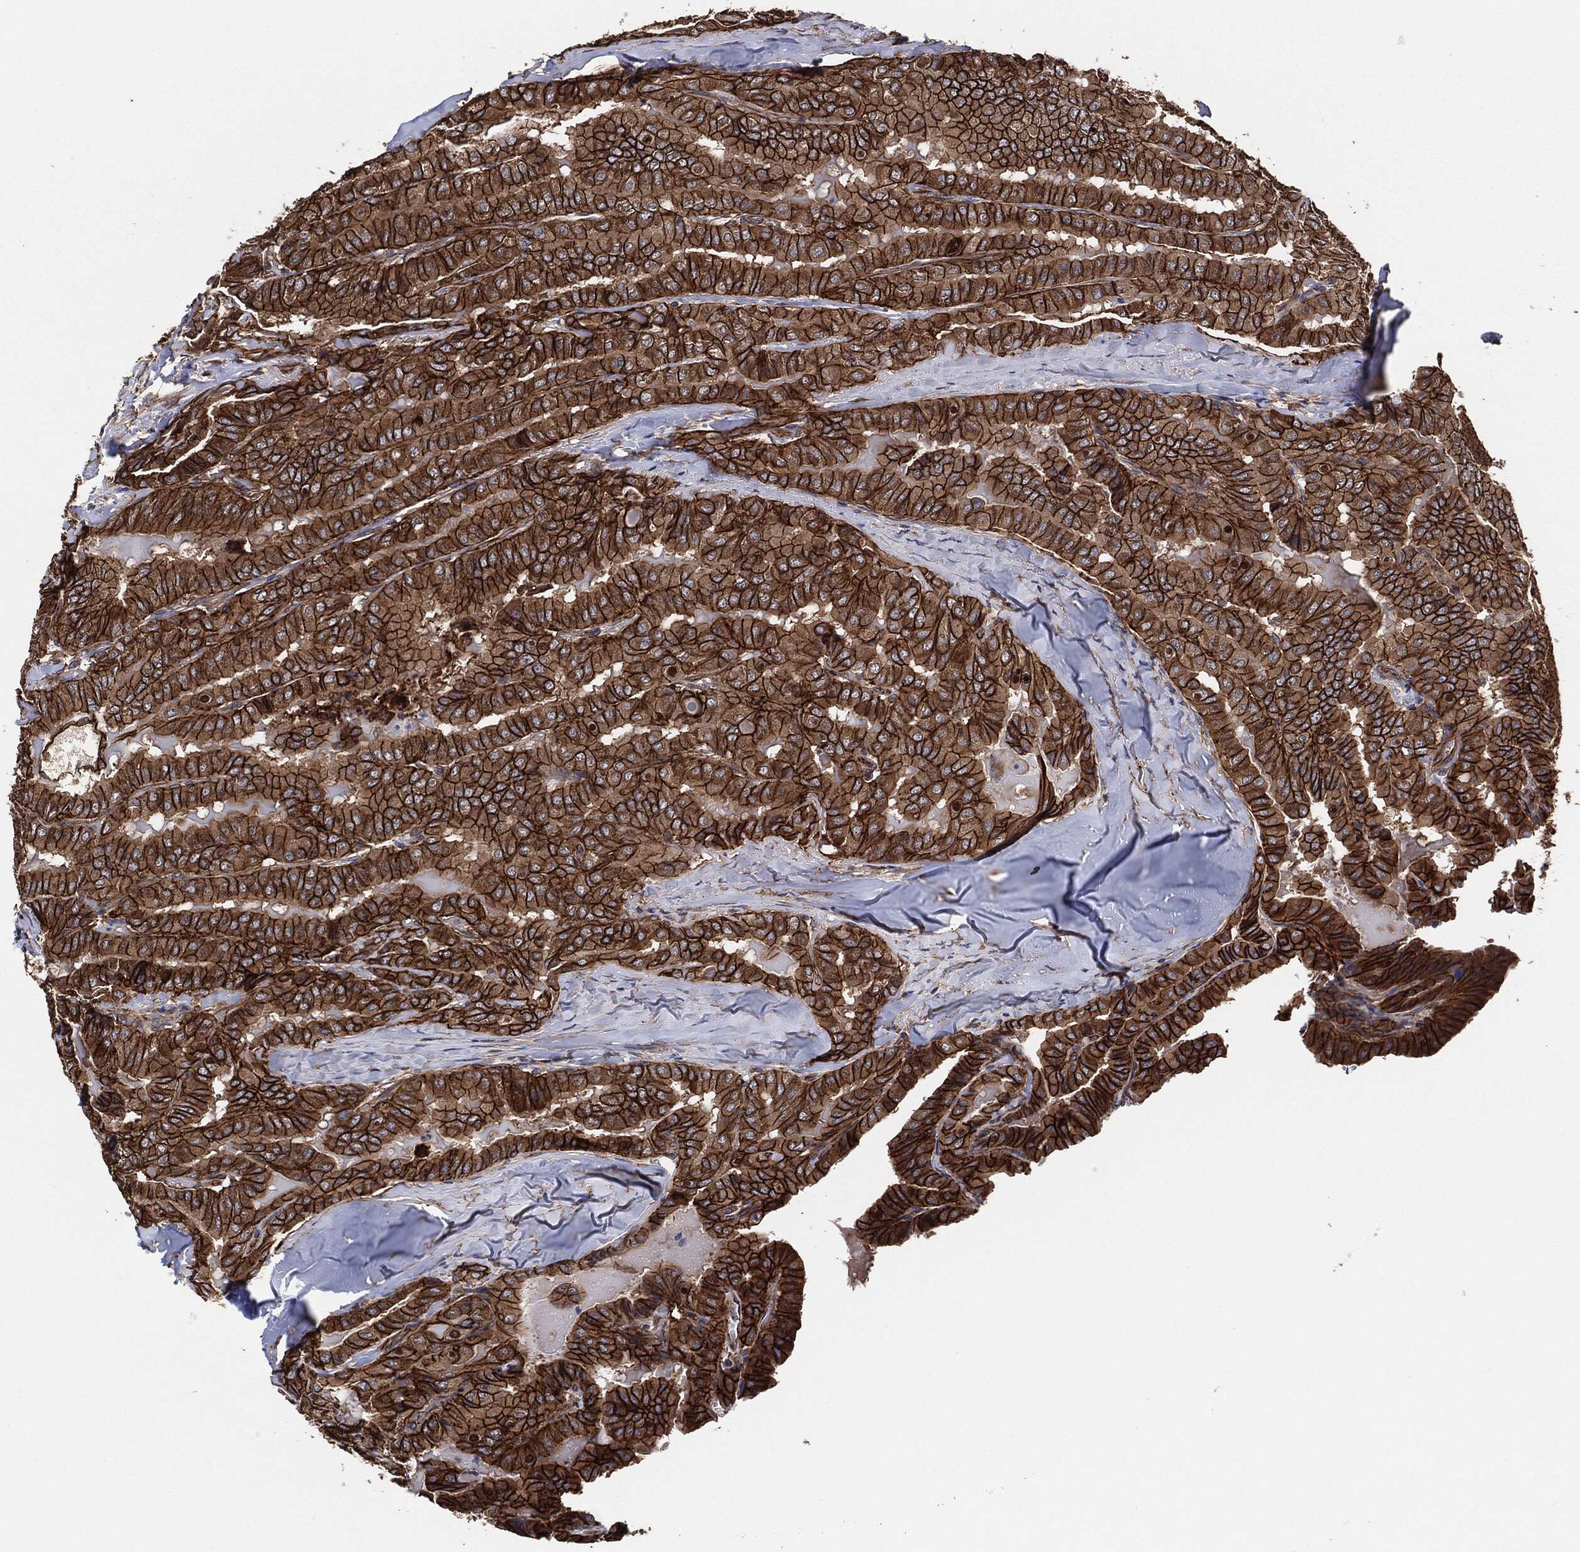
{"staining": {"intensity": "strong", "quantity": ">75%", "location": "cytoplasmic/membranous"}, "tissue": "thyroid cancer", "cell_type": "Tumor cells", "image_type": "cancer", "snomed": [{"axis": "morphology", "description": "Papillary adenocarcinoma, NOS"}, {"axis": "topography", "description": "Thyroid gland"}], "caption": "Papillary adenocarcinoma (thyroid) tissue displays strong cytoplasmic/membranous expression in about >75% of tumor cells, visualized by immunohistochemistry.", "gene": "CTNNA1", "patient": {"sex": "female", "age": 68}}